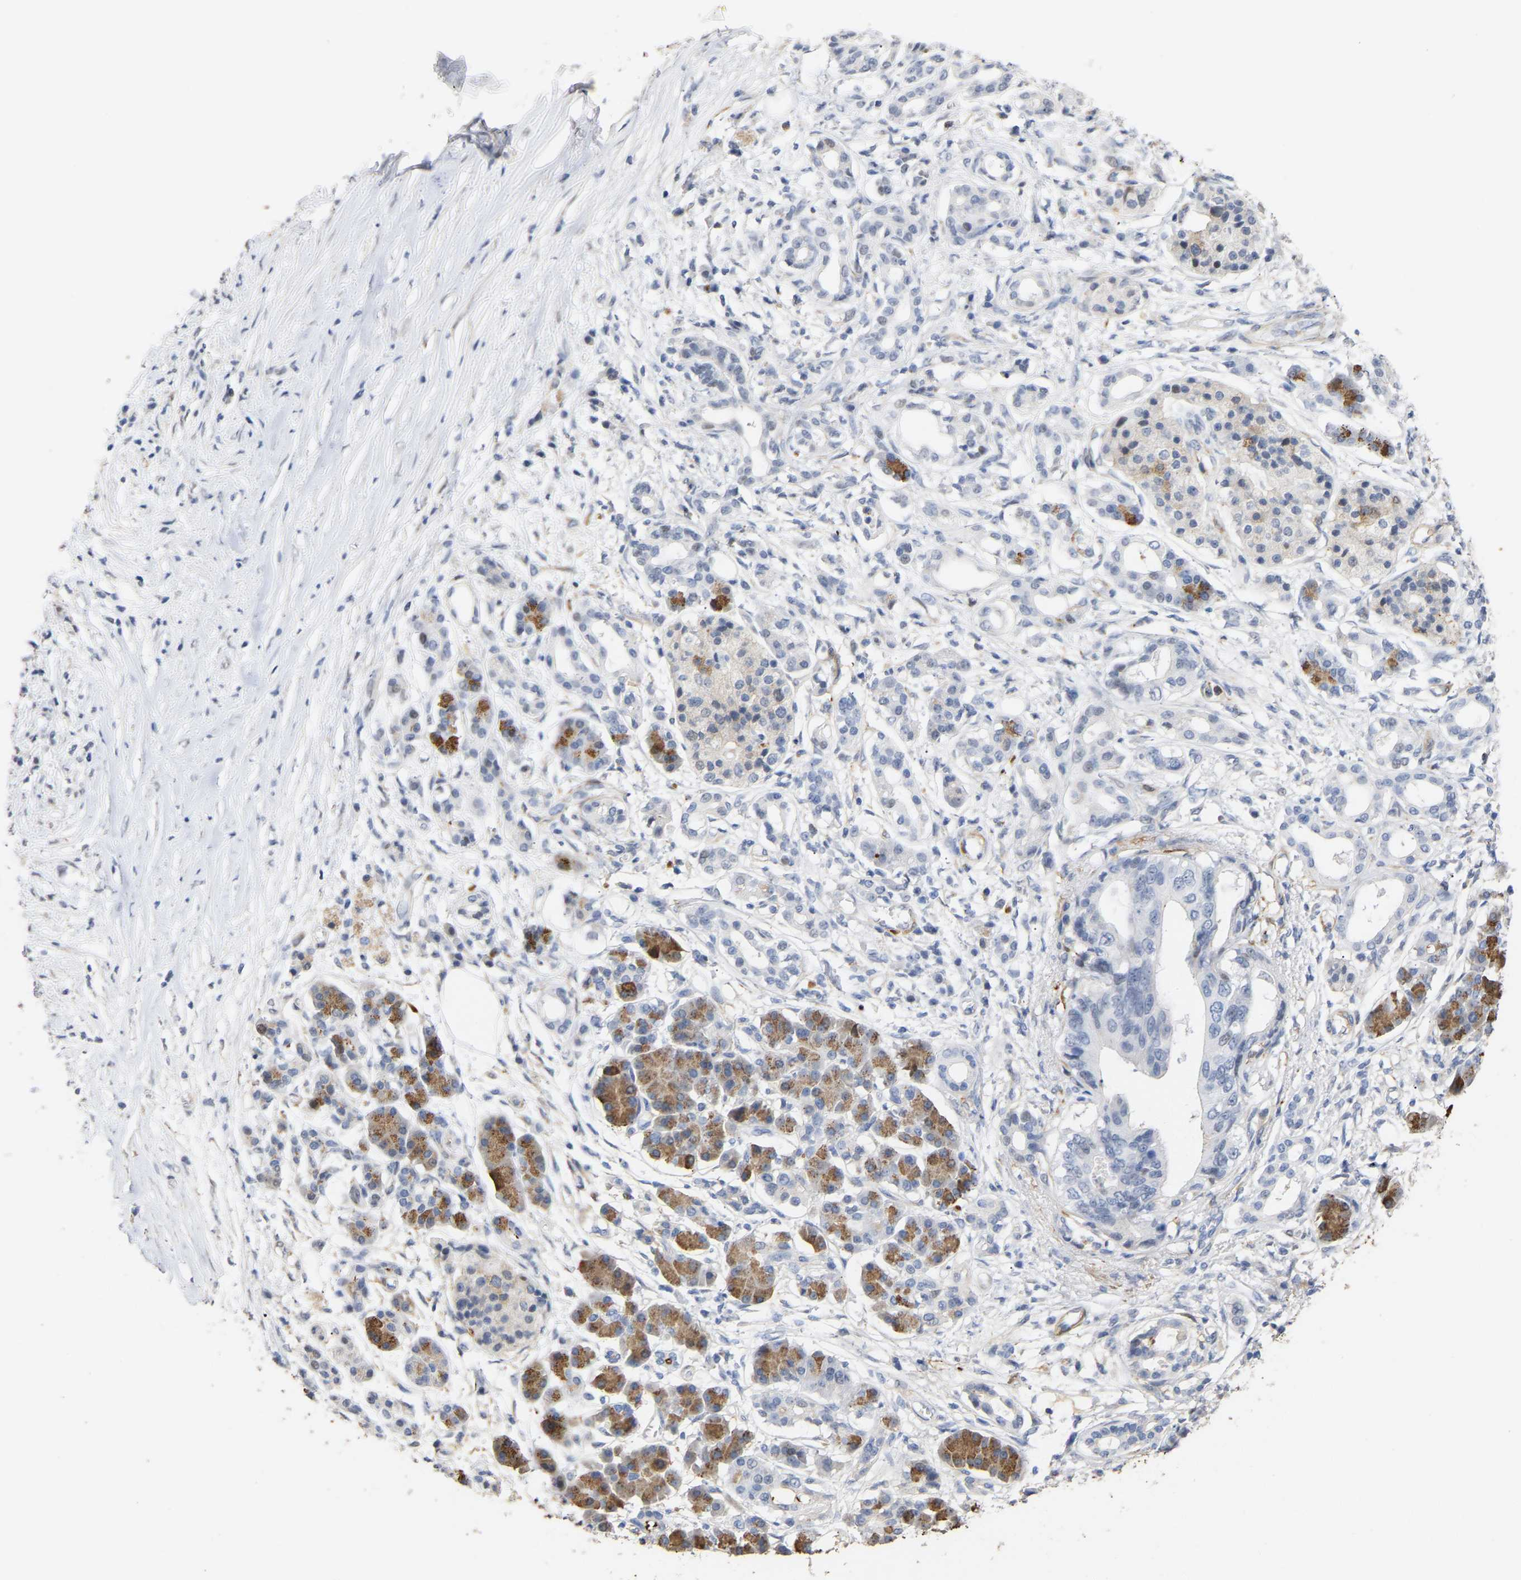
{"staining": {"intensity": "negative", "quantity": "none", "location": "none"}, "tissue": "pancreatic cancer", "cell_type": "Tumor cells", "image_type": "cancer", "snomed": [{"axis": "morphology", "description": "Adenocarcinoma, NOS"}, {"axis": "topography", "description": "Pancreas"}], "caption": "Pancreatic cancer (adenocarcinoma) was stained to show a protein in brown. There is no significant staining in tumor cells.", "gene": "AMPH", "patient": {"sex": "male", "age": 77}}